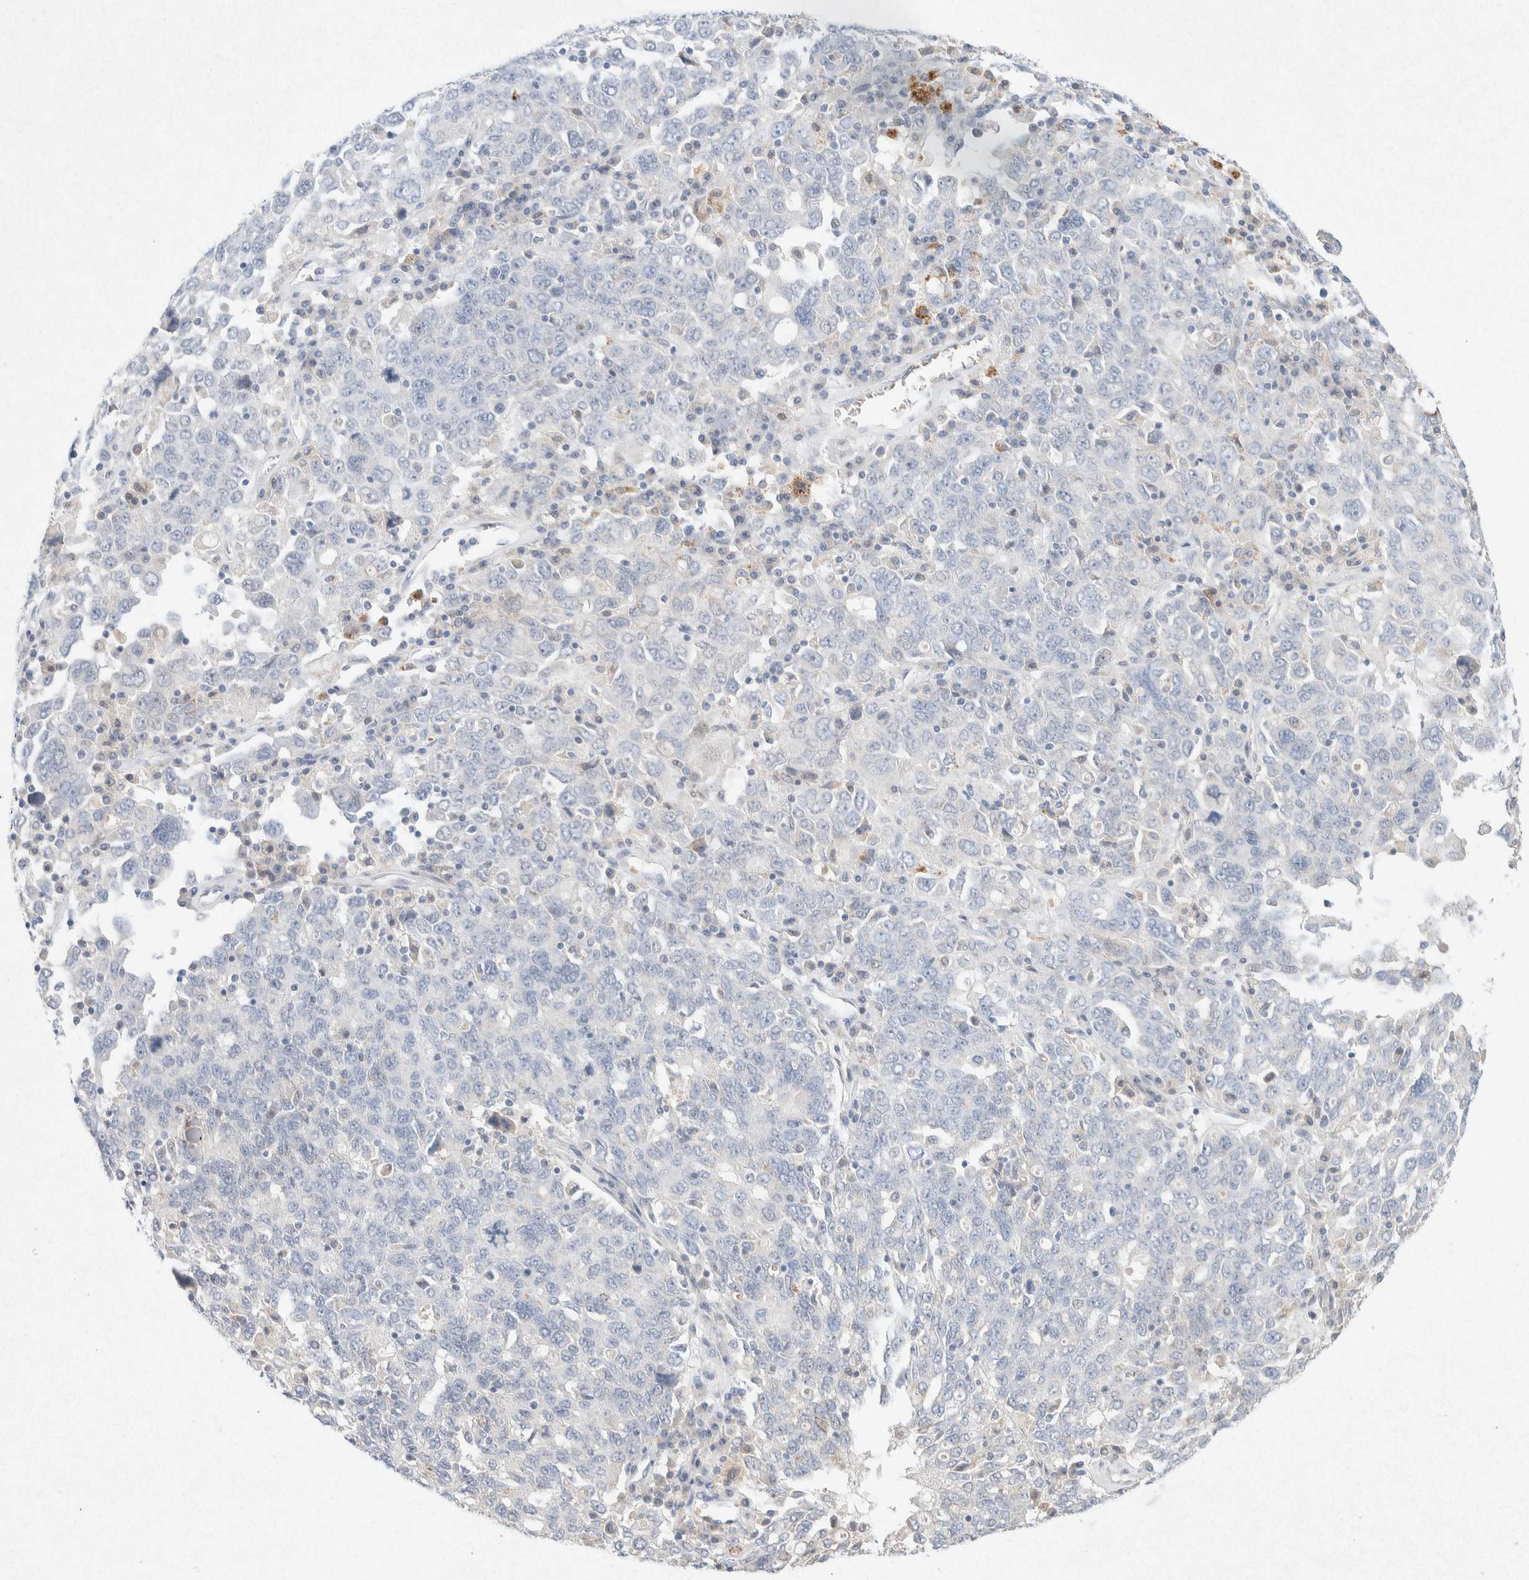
{"staining": {"intensity": "weak", "quantity": "<25%", "location": "cytoplasmic/membranous"}, "tissue": "ovarian cancer", "cell_type": "Tumor cells", "image_type": "cancer", "snomed": [{"axis": "morphology", "description": "Carcinoma, endometroid"}, {"axis": "topography", "description": "Ovary"}], "caption": "This is an immunohistochemistry (IHC) histopathology image of ovarian cancer (endometroid carcinoma). There is no expression in tumor cells.", "gene": "GNAI1", "patient": {"sex": "female", "age": 62}}